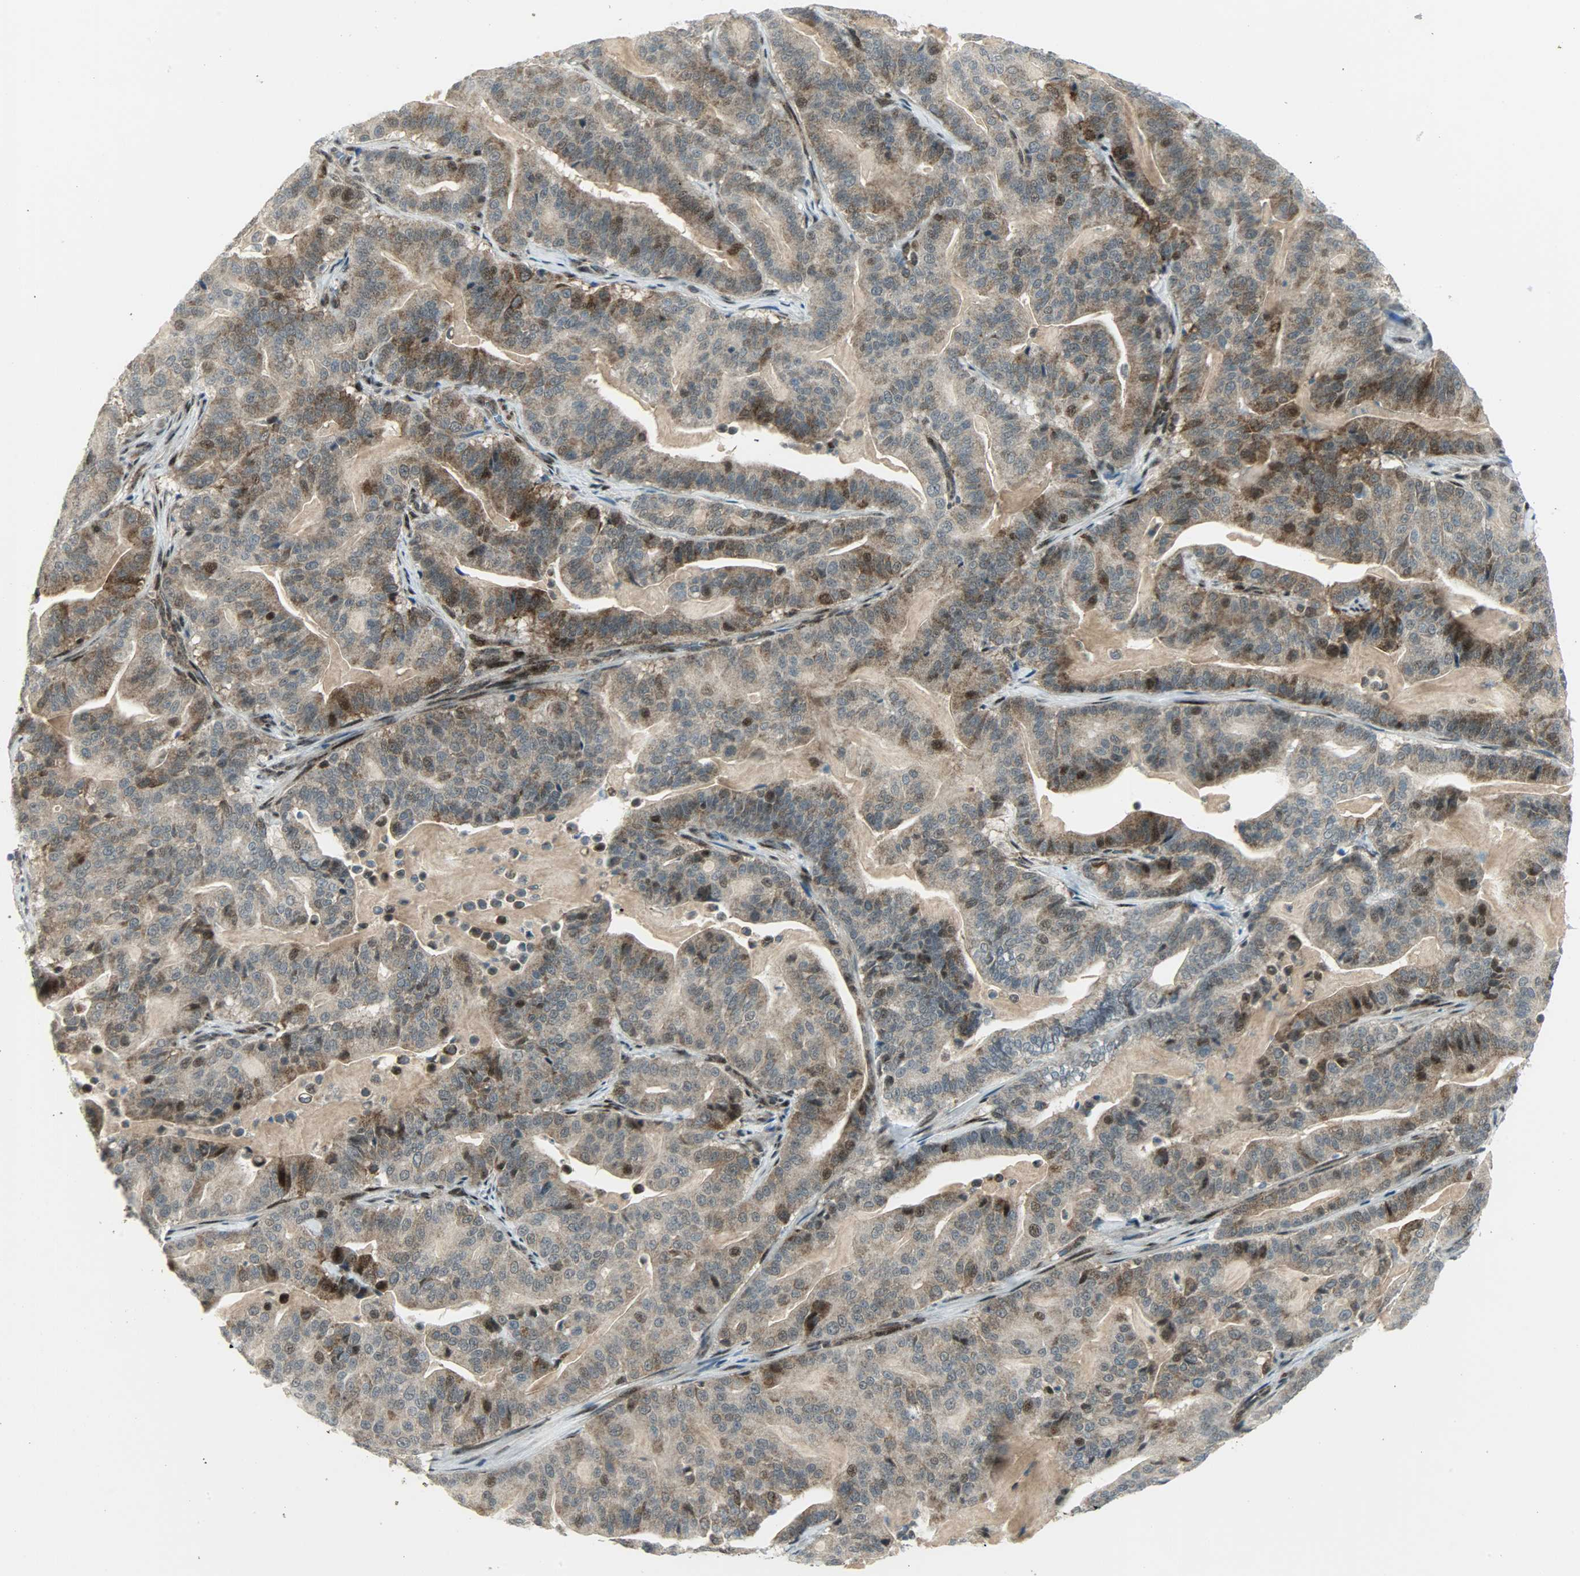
{"staining": {"intensity": "moderate", "quantity": "25%-75%", "location": "cytoplasmic/membranous,nuclear"}, "tissue": "pancreatic cancer", "cell_type": "Tumor cells", "image_type": "cancer", "snomed": [{"axis": "morphology", "description": "Adenocarcinoma, NOS"}, {"axis": "topography", "description": "Pancreas"}], "caption": "This image reveals adenocarcinoma (pancreatic) stained with IHC to label a protein in brown. The cytoplasmic/membranous and nuclear of tumor cells show moderate positivity for the protein. Nuclei are counter-stained blue.", "gene": "IL15", "patient": {"sex": "male", "age": 63}}